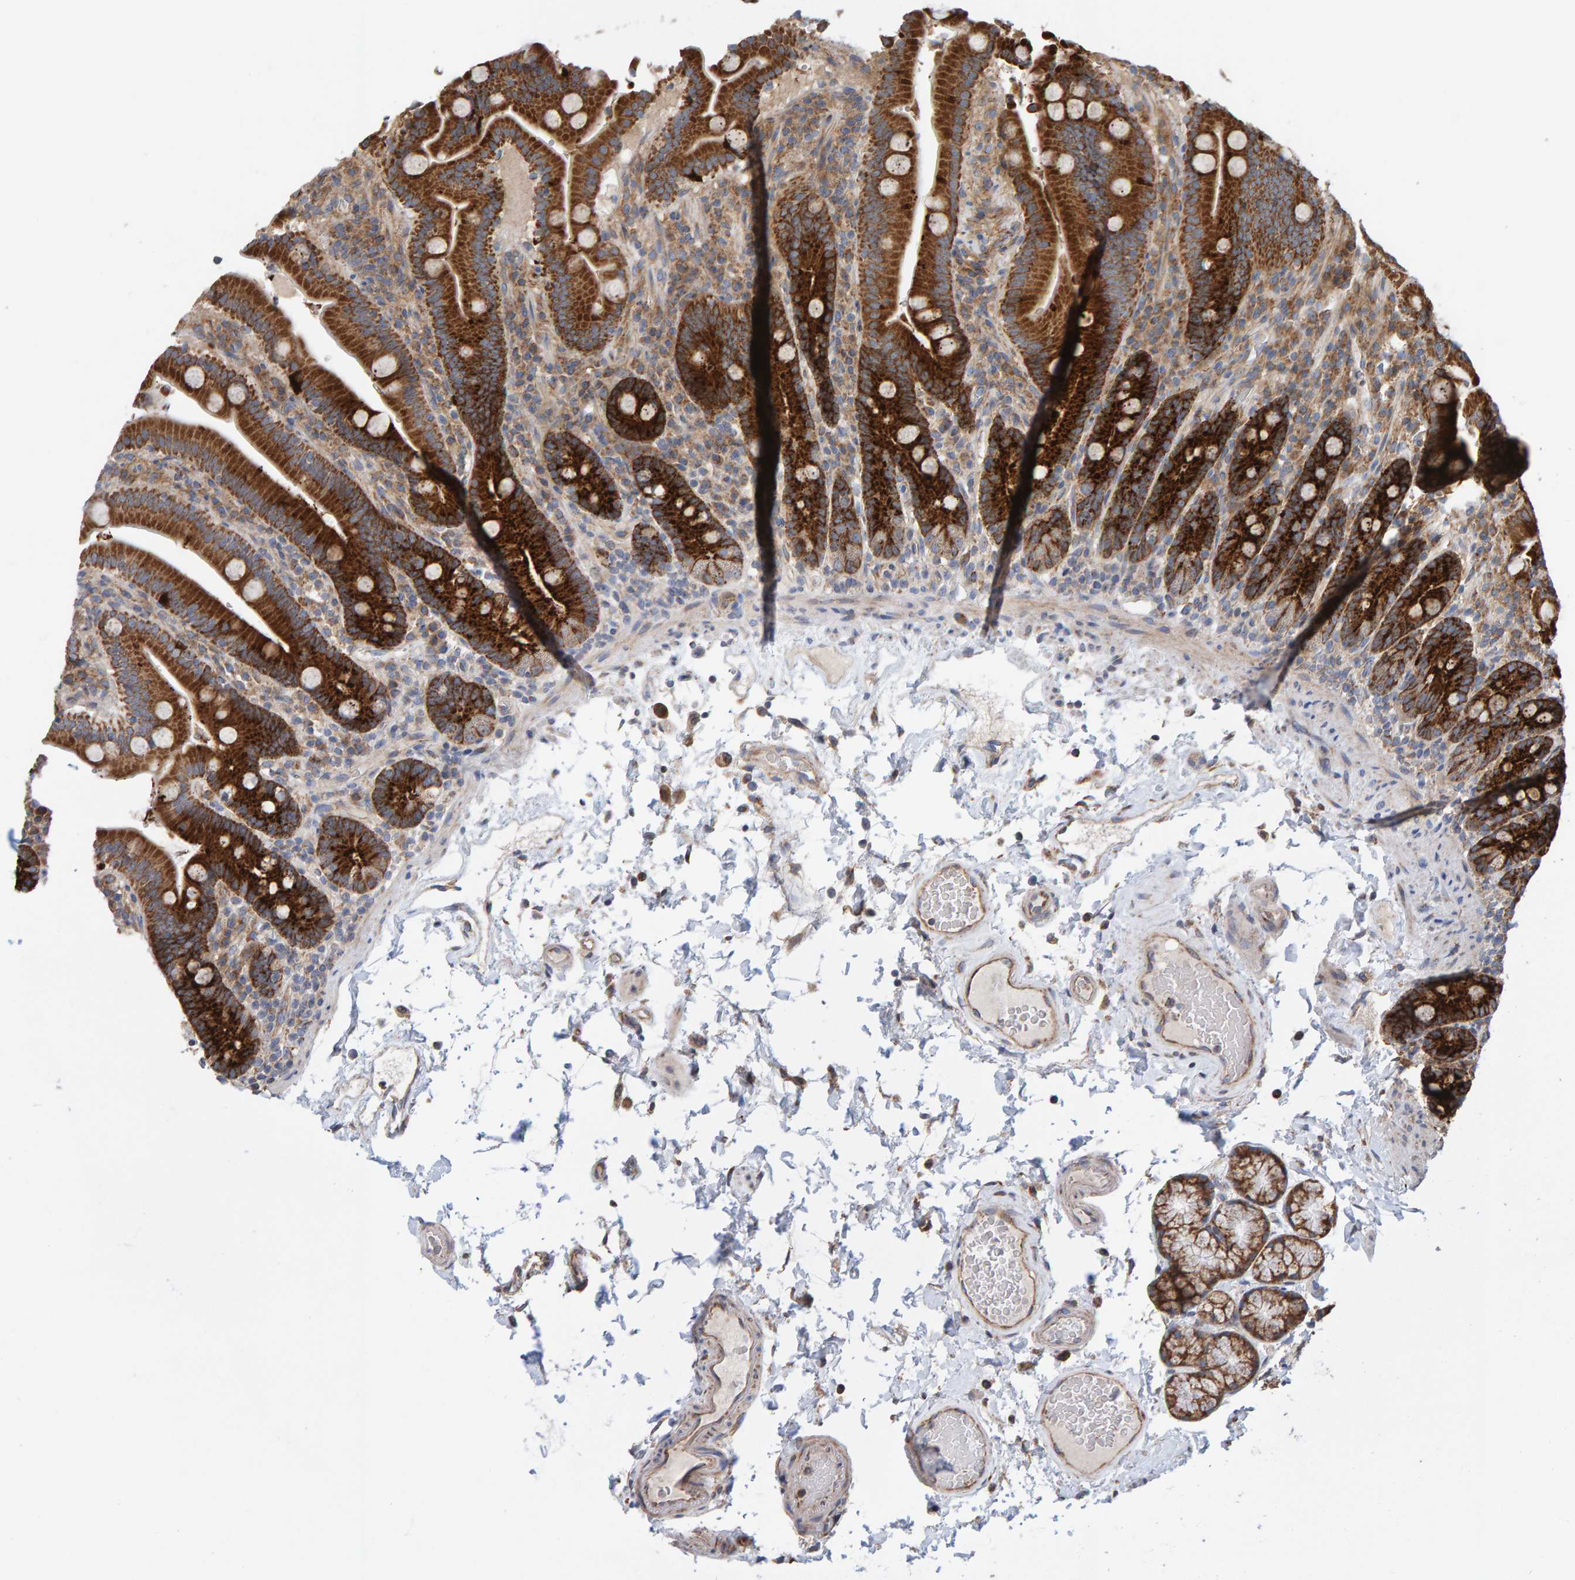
{"staining": {"intensity": "strong", "quantity": ">75%", "location": "cytoplasmic/membranous"}, "tissue": "duodenum", "cell_type": "Glandular cells", "image_type": "normal", "snomed": [{"axis": "morphology", "description": "Normal tissue, NOS"}, {"axis": "topography", "description": "Small intestine, NOS"}], "caption": "High-magnification brightfield microscopy of normal duodenum stained with DAB (3,3'-diaminobenzidine) (brown) and counterstained with hematoxylin (blue). glandular cells exhibit strong cytoplasmic/membranous staining is appreciated in about>75% of cells.", "gene": "MRPL45", "patient": {"sex": "female", "age": 71}}